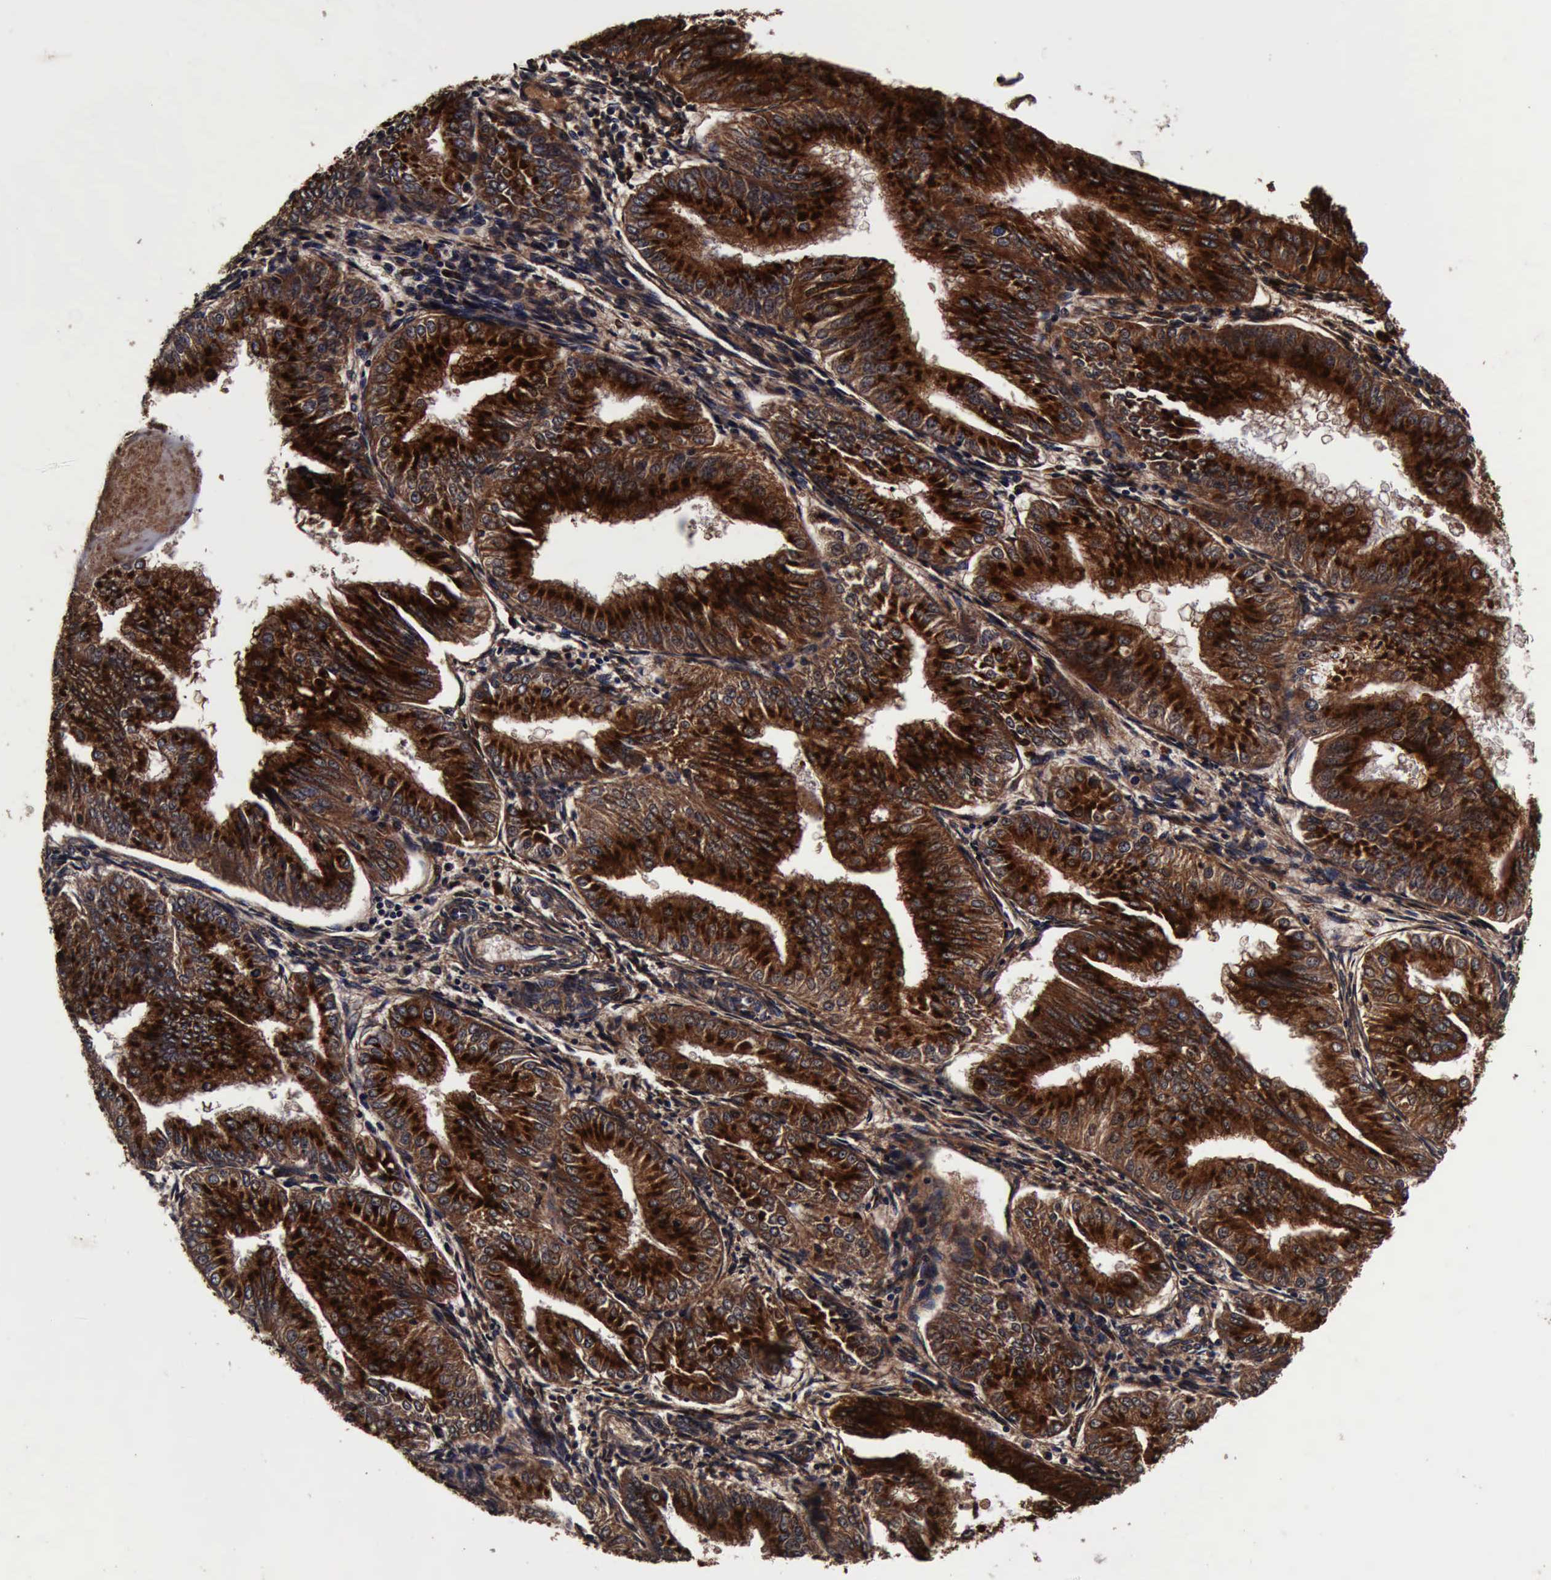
{"staining": {"intensity": "strong", "quantity": ">75%", "location": "cytoplasmic/membranous"}, "tissue": "endometrial cancer", "cell_type": "Tumor cells", "image_type": "cancer", "snomed": [{"axis": "morphology", "description": "Adenocarcinoma, NOS"}, {"axis": "topography", "description": "Endometrium"}], "caption": "Immunohistochemical staining of human endometrial adenocarcinoma displays strong cytoplasmic/membranous protein staining in approximately >75% of tumor cells.", "gene": "CST3", "patient": {"sex": "female", "age": 53}}